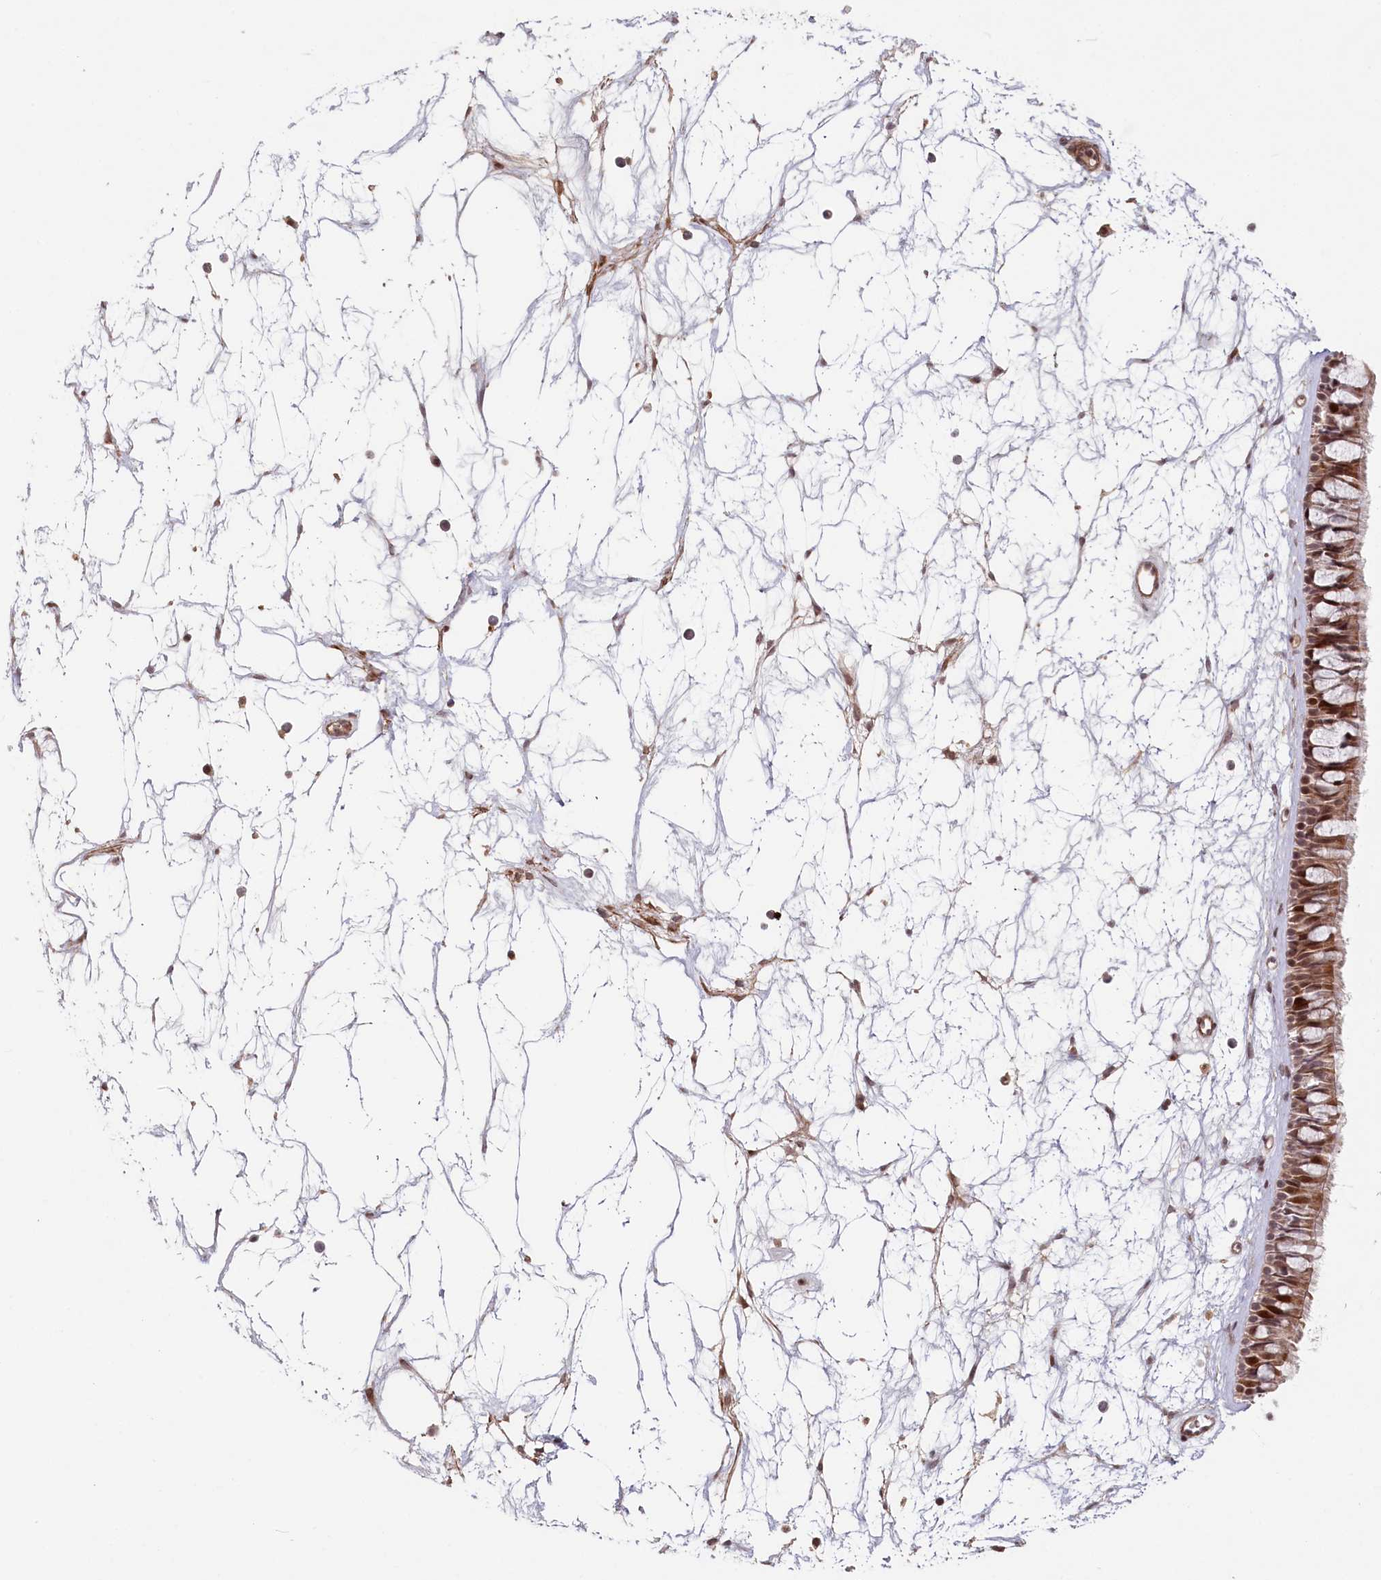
{"staining": {"intensity": "moderate", "quantity": ">75%", "location": "cytoplasmic/membranous,nuclear"}, "tissue": "nasopharynx", "cell_type": "Respiratory epithelial cells", "image_type": "normal", "snomed": [{"axis": "morphology", "description": "Normal tissue, NOS"}, {"axis": "topography", "description": "Nasopharynx"}], "caption": "Approximately >75% of respiratory epithelial cells in normal human nasopharynx reveal moderate cytoplasmic/membranous,nuclear protein staining as visualized by brown immunohistochemical staining.", "gene": "FAM204A", "patient": {"sex": "male", "age": 64}}